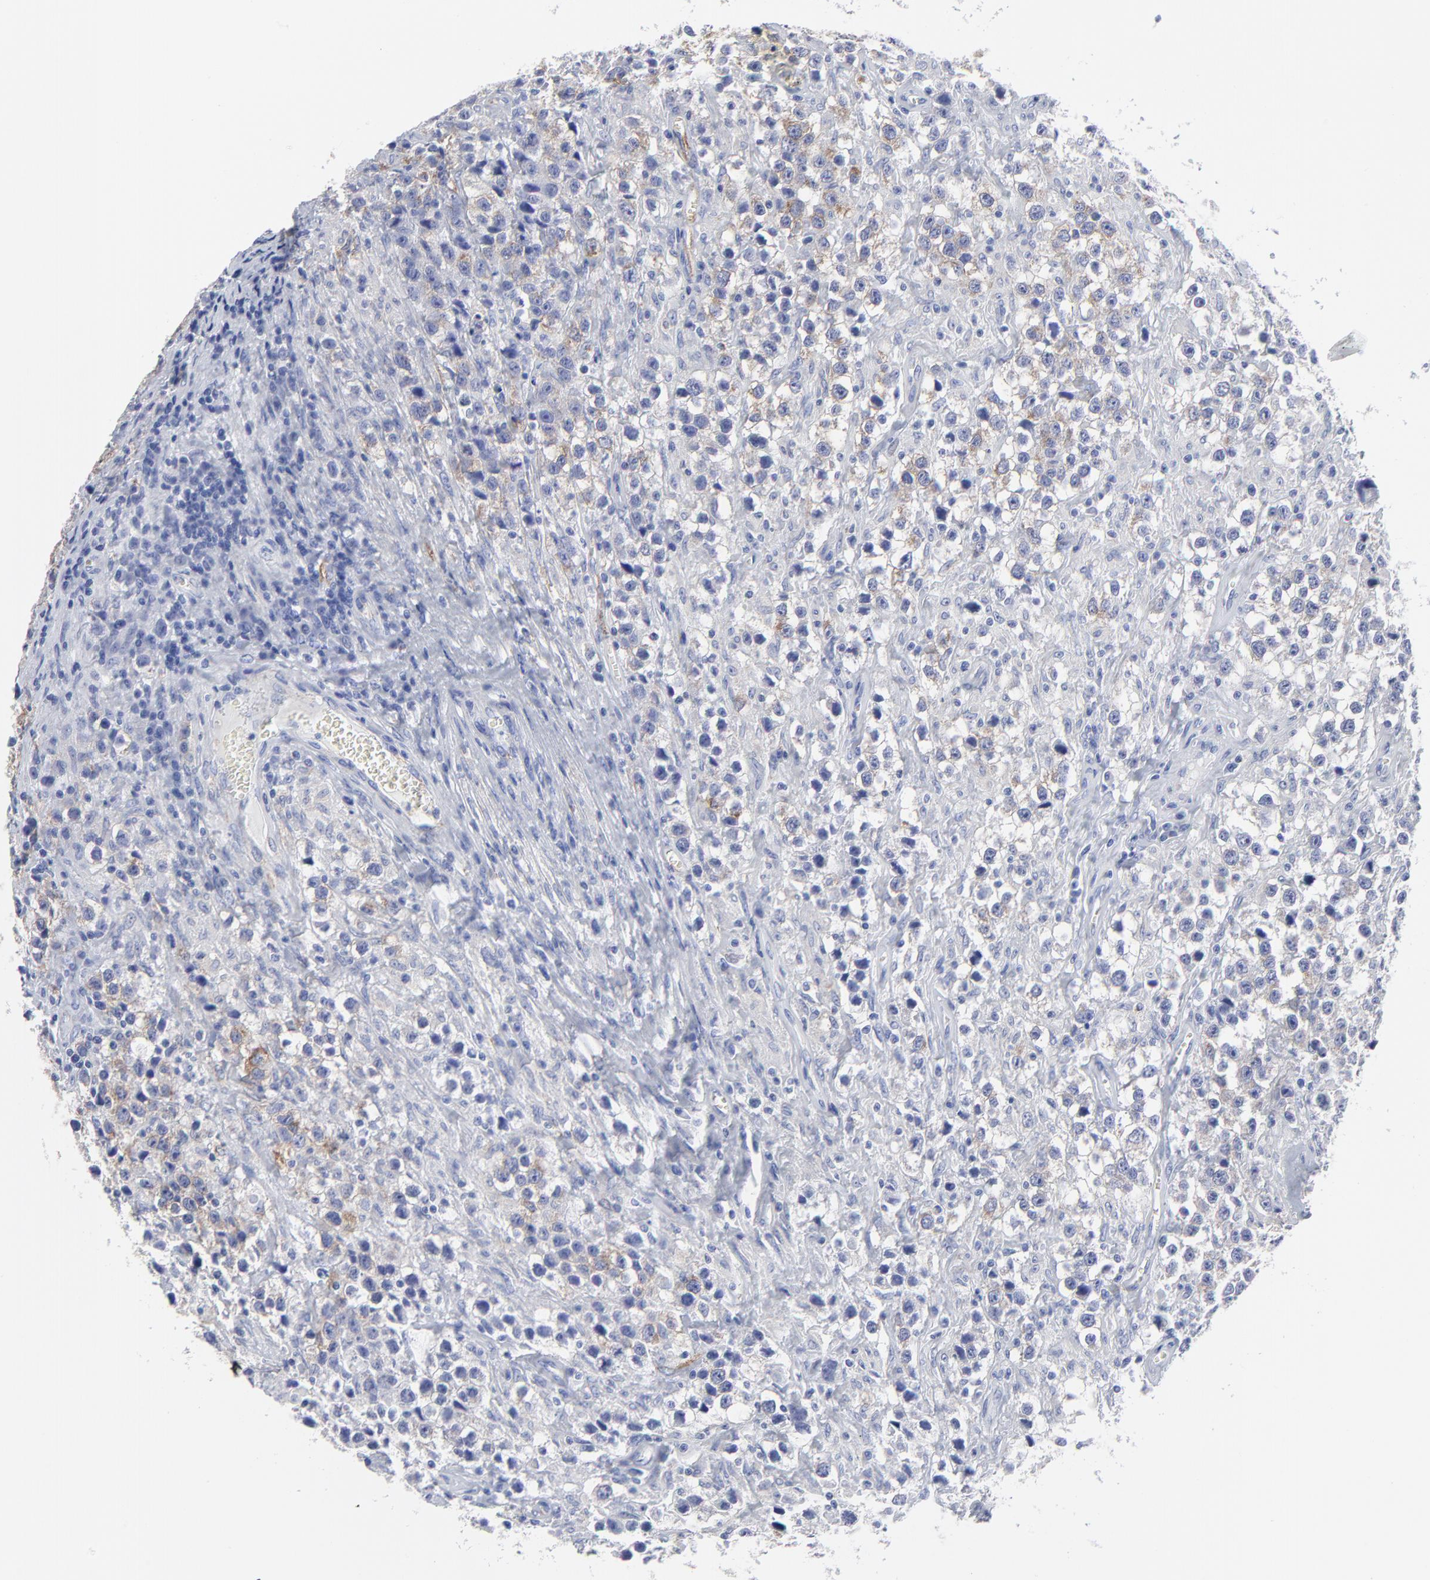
{"staining": {"intensity": "moderate", "quantity": "25%-75%", "location": "cytoplasmic/membranous"}, "tissue": "testis cancer", "cell_type": "Tumor cells", "image_type": "cancer", "snomed": [{"axis": "morphology", "description": "Seminoma, NOS"}, {"axis": "topography", "description": "Testis"}], "caption": "Testis seminoma stained with DAB (3,3'-diaminobenzidine) immunohistochemistry displays medium levels of moderate cytoplasmic/membranous staining in about 25%-75% of tumor cells.", "gene": "CNTN3", "patient": {"sex": "male", "age": 43}}